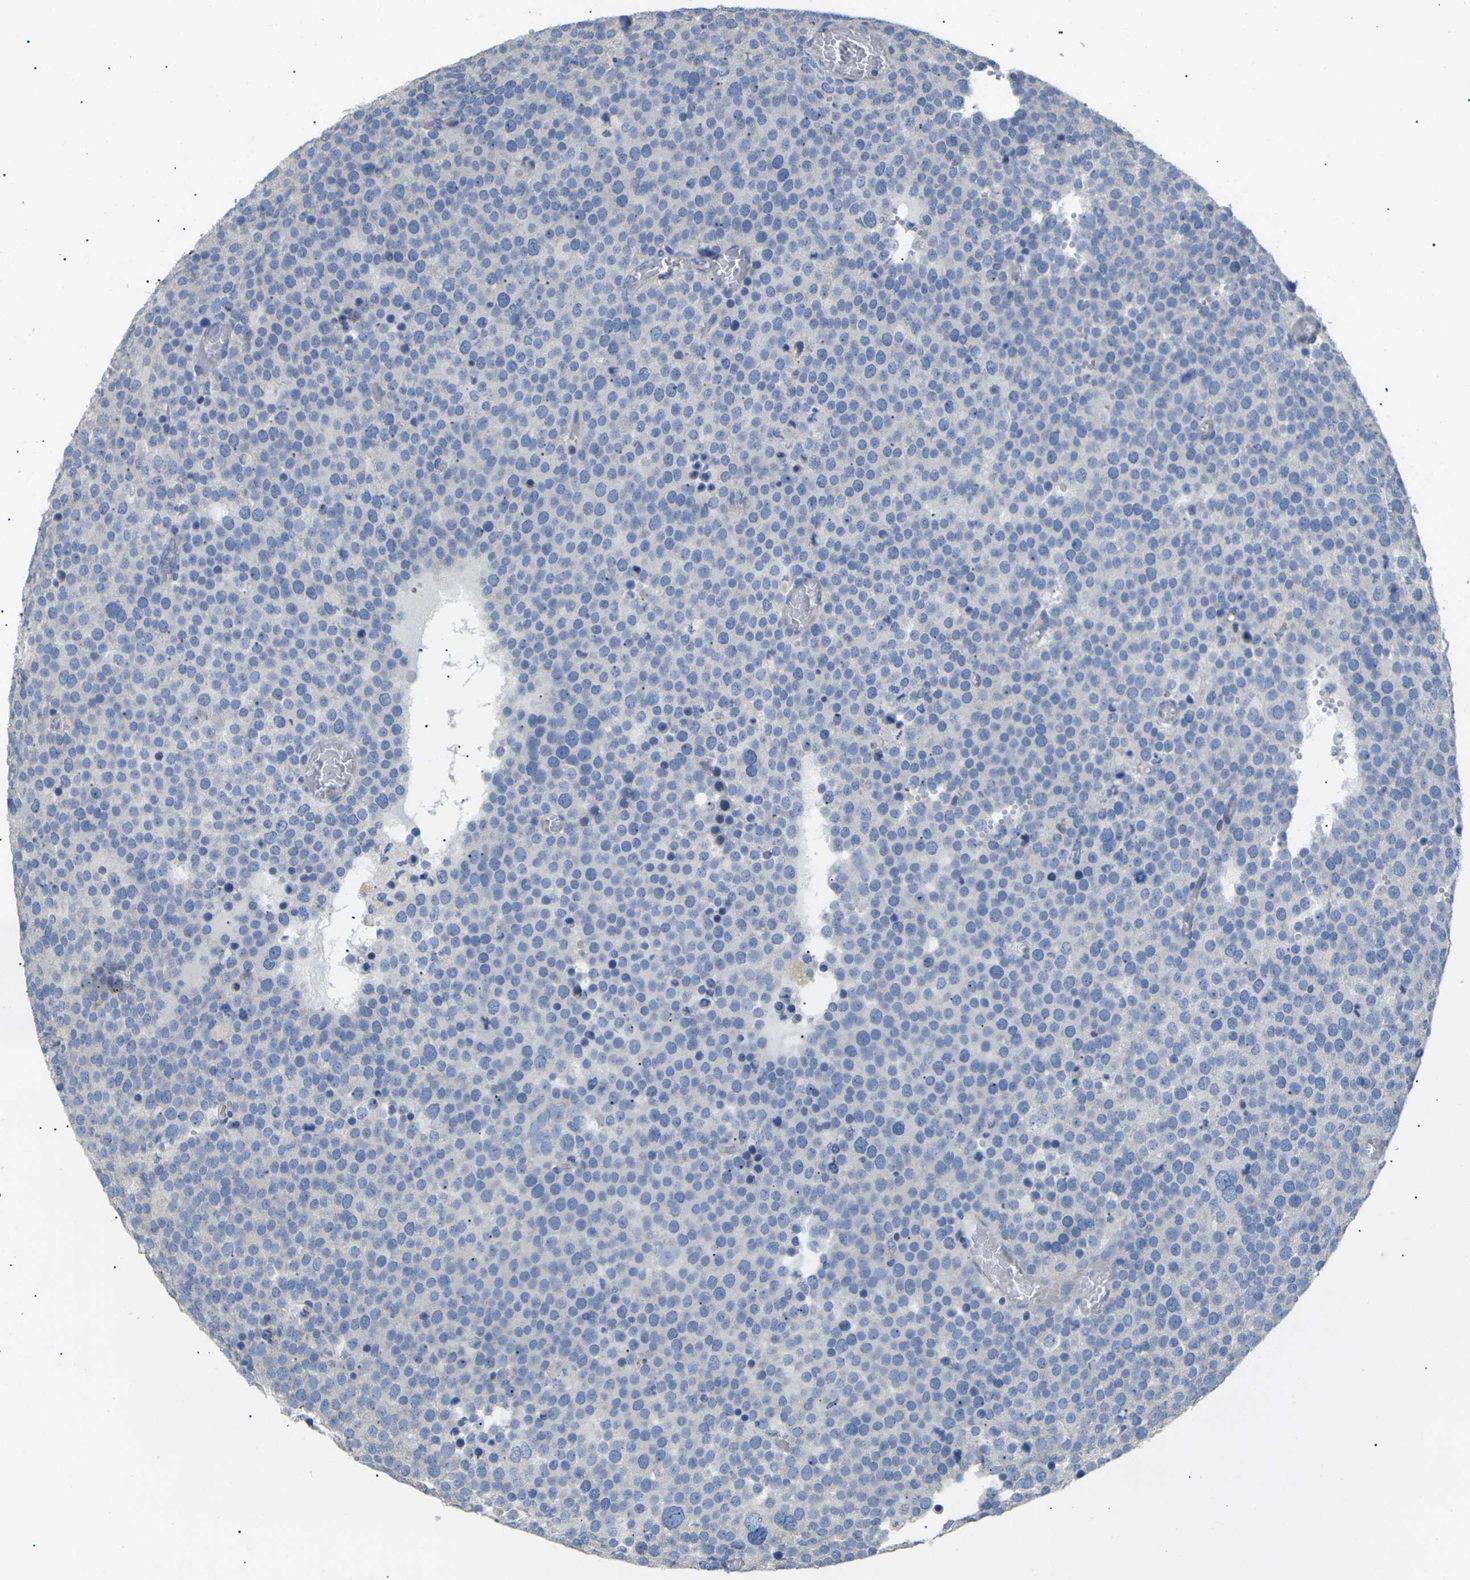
{"staining": {"intensity": "negative", "quantity": "none", "location": "none"}, "tissue": "testis cancer", "cell_type": "Tumor cells", "image_type": "cancer", "snomed": [{"axis": "morphology", "description": "Normal tissue, NOS"}, {"axis": "morphology", "description": "Seminoma, NOS"}, {"axis": "topography", "description": "Testis"}], "caption": "There is no significant positivity in tumor cells of testis seminoma.", "gene": "KLHDC8B", "patient": {"sex": "male", "age": 71}}